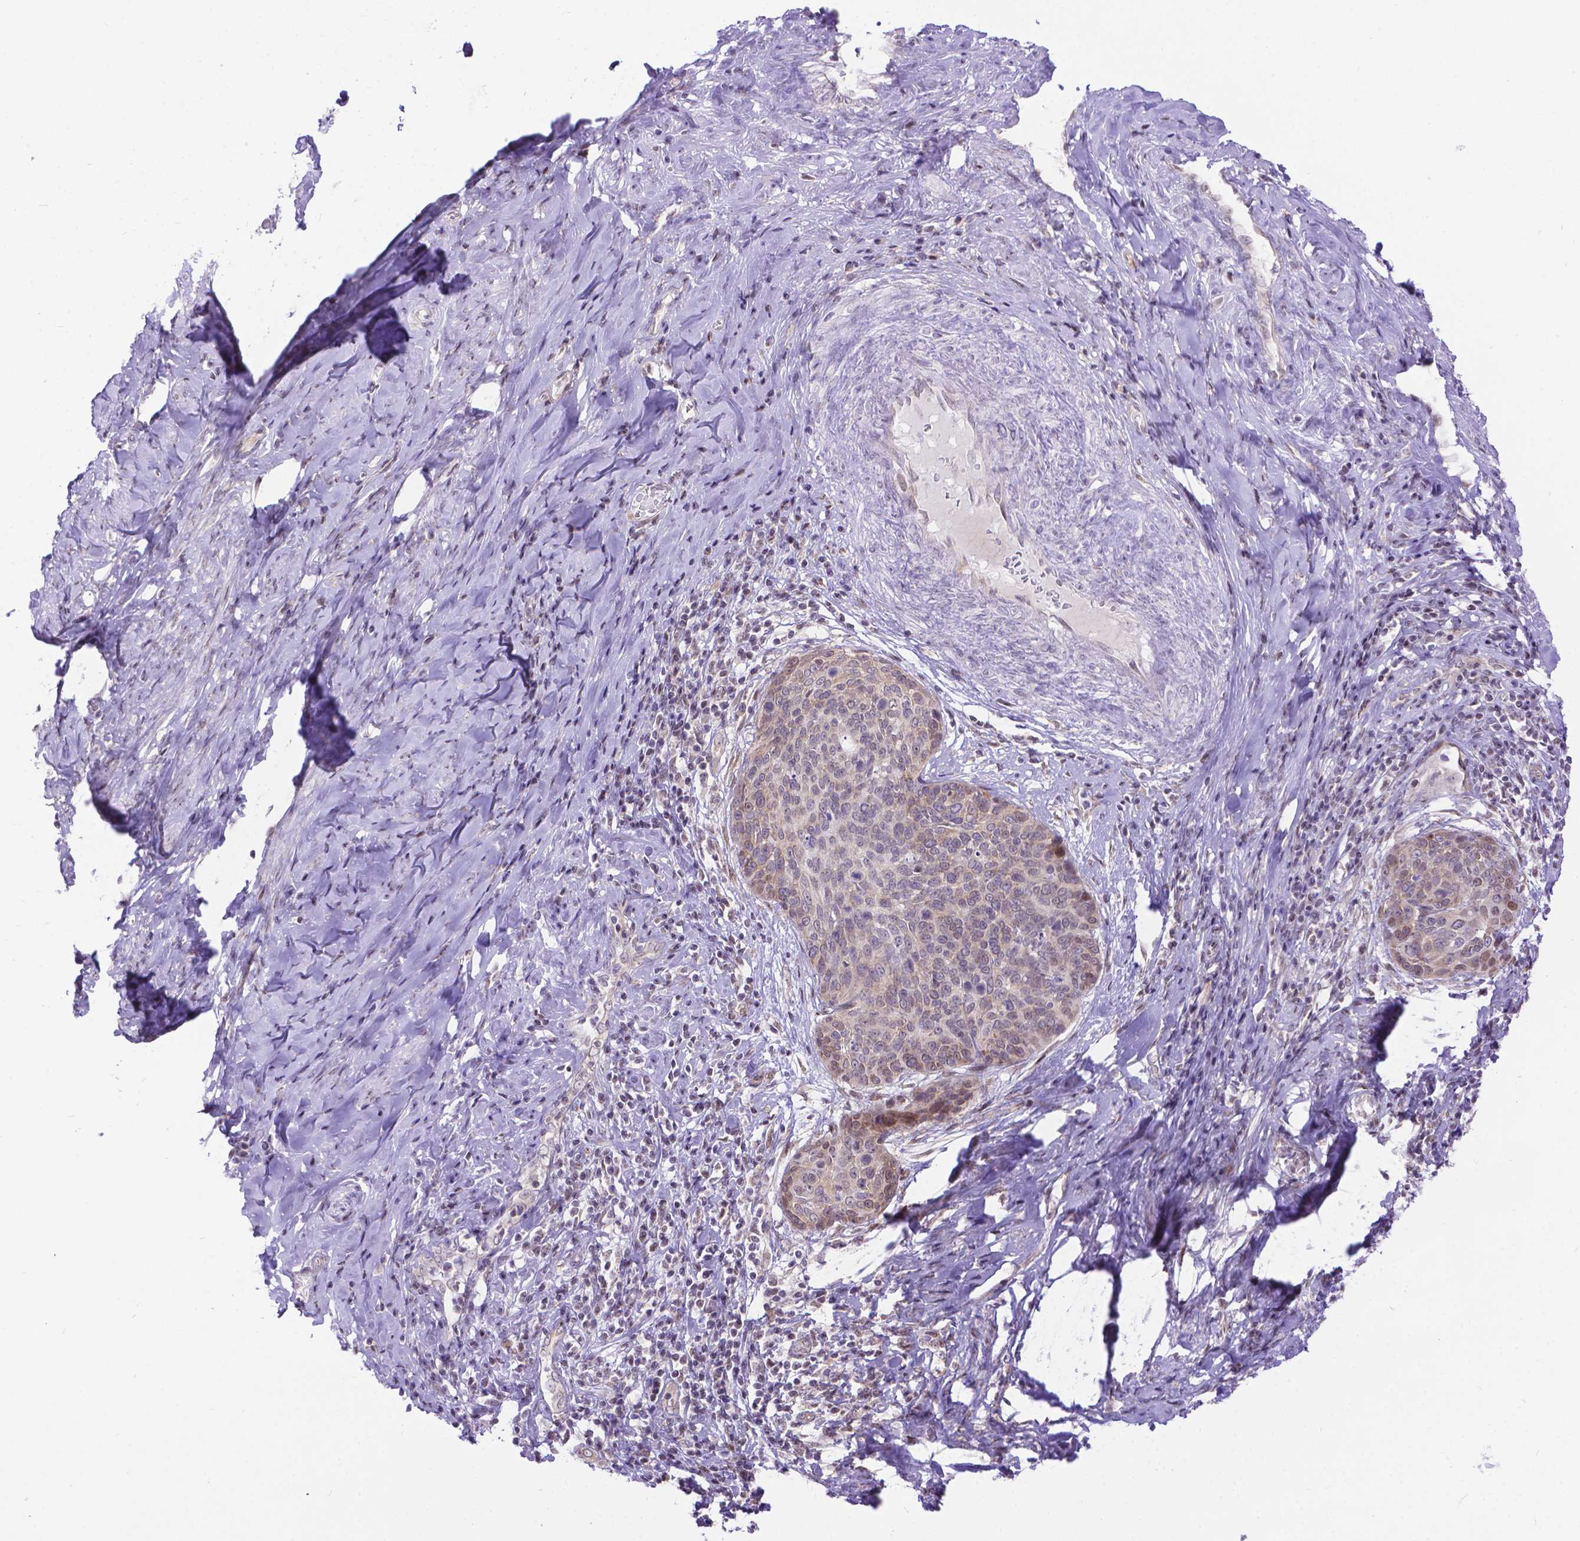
{"staining": {"intensity": "weak", "quantity": "25%-75%", "location": "cytoplasmic/membranous,nuclear"}, "tissue": "cervical cancer", "cell_type": "Tumor cells", "image_type": "cancer", "snomed": [{"axis": "morphology", "description": "Squamous cell carcinoma, NOS"}, {"axis": "topography", "description": "Cervix"}], "caption": "An immunohistochemistry (IHC) histopathology image of tumor tissue is shown. Protein staining in brown labels weak cytoplasmic/membranous and nuclear positivity in cervical cancer within tumor cells.", "gene": "FAM124B", "patient": {"sex": "female", "age": 69}}